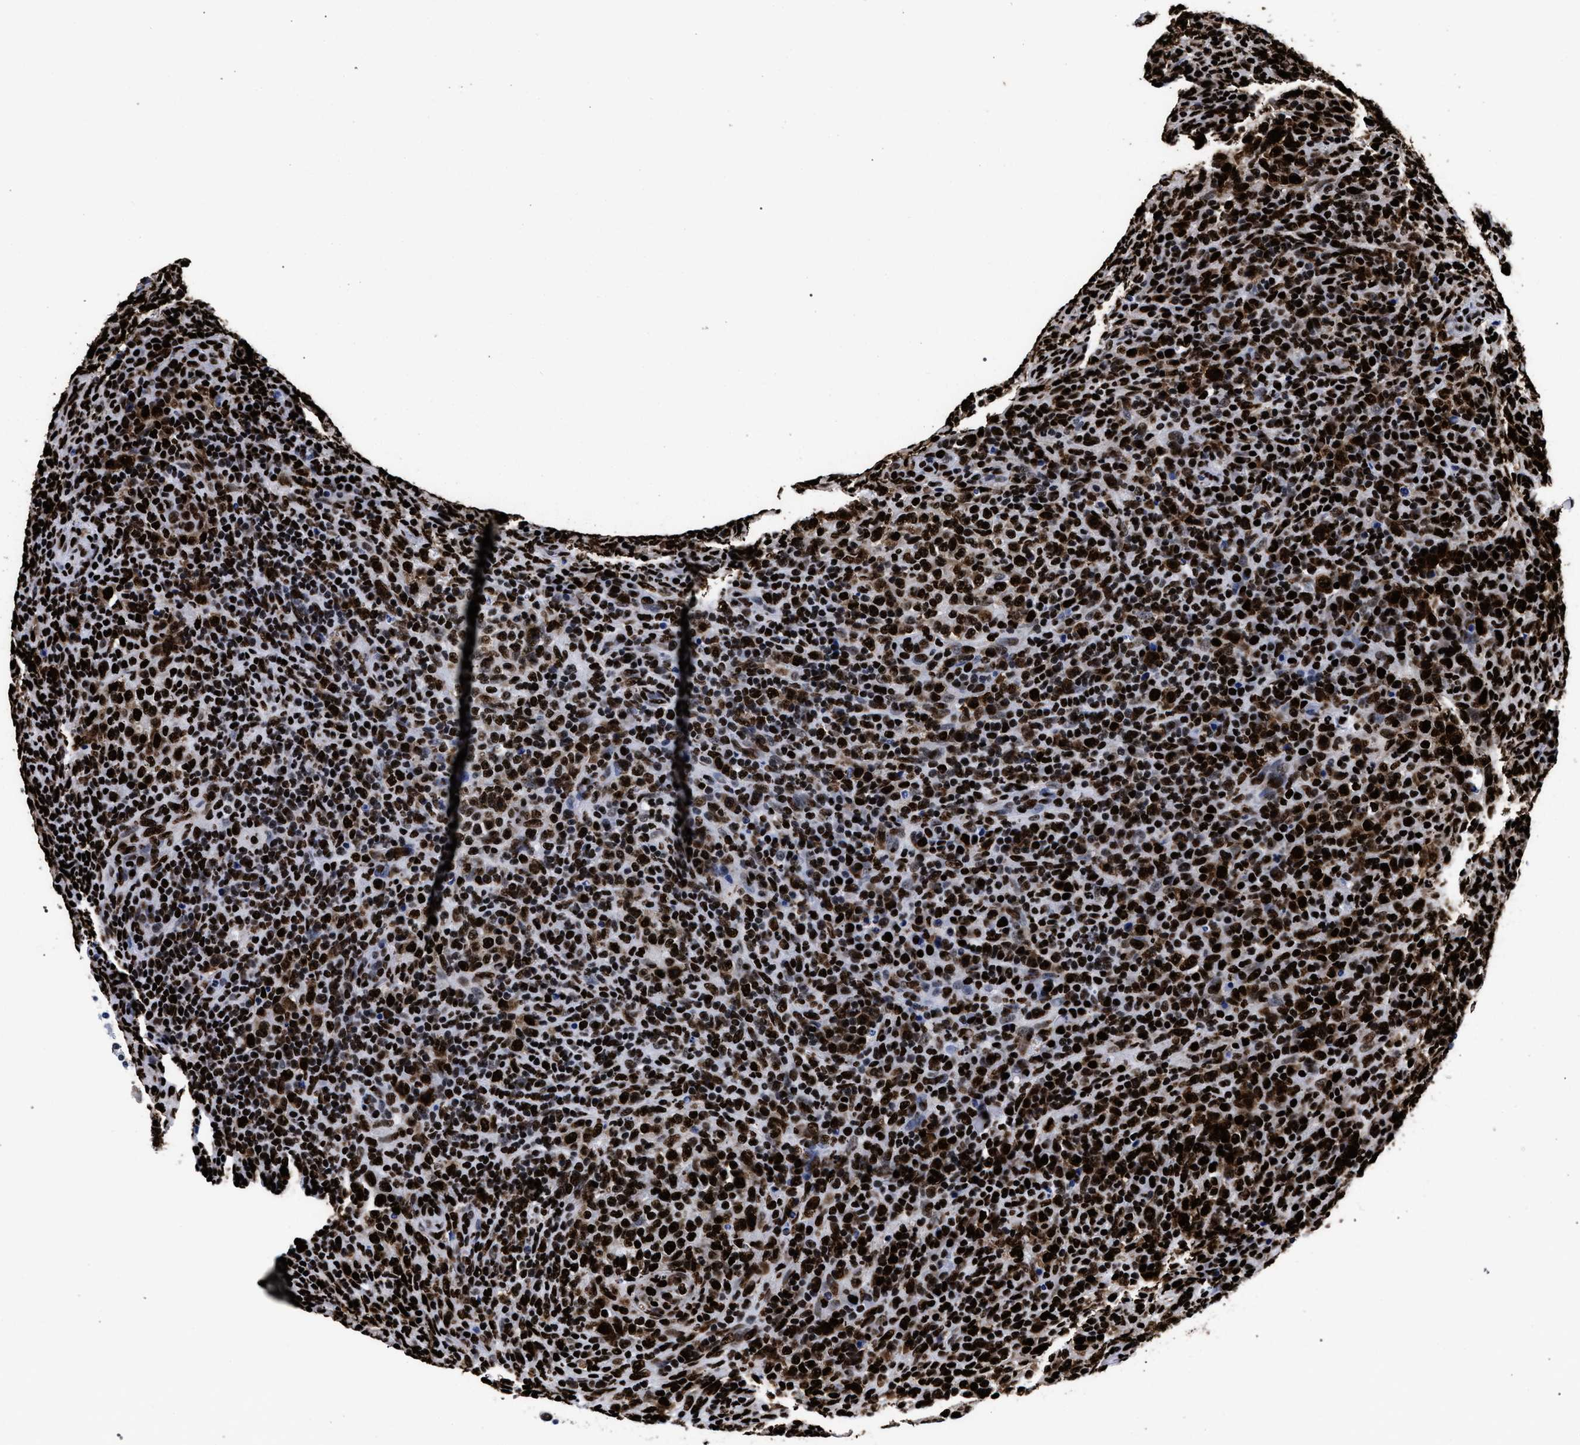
{"staining": {"intensity": "strong", "quantity": ">75%", "location": "cytoplasmic/membranous,nuclear"}, "tissue": "lymphoma", "cell_type": "Tumor cells", "image_type": "cancer", "snomed": [{"axis": "morphology", "description": "Malignant lymphoma, non-Hodgkin's type, High grade"}, {"axis": "topography", "description": "Lymph node"}], "caption": "A high amount of strong cytoplasmic/membranous and nuclear staining is appreciated in about >75% of tumor cells in malignant lymphoma, non-Hodgkin's type (high-grade) tissue. (Stains: DAB in brown, nuclei in blue, Microscopy: brightfield microscopy at high magnification).", "gene": "HNRNPA1", "patient": {"sex": "female", "age": 76}}